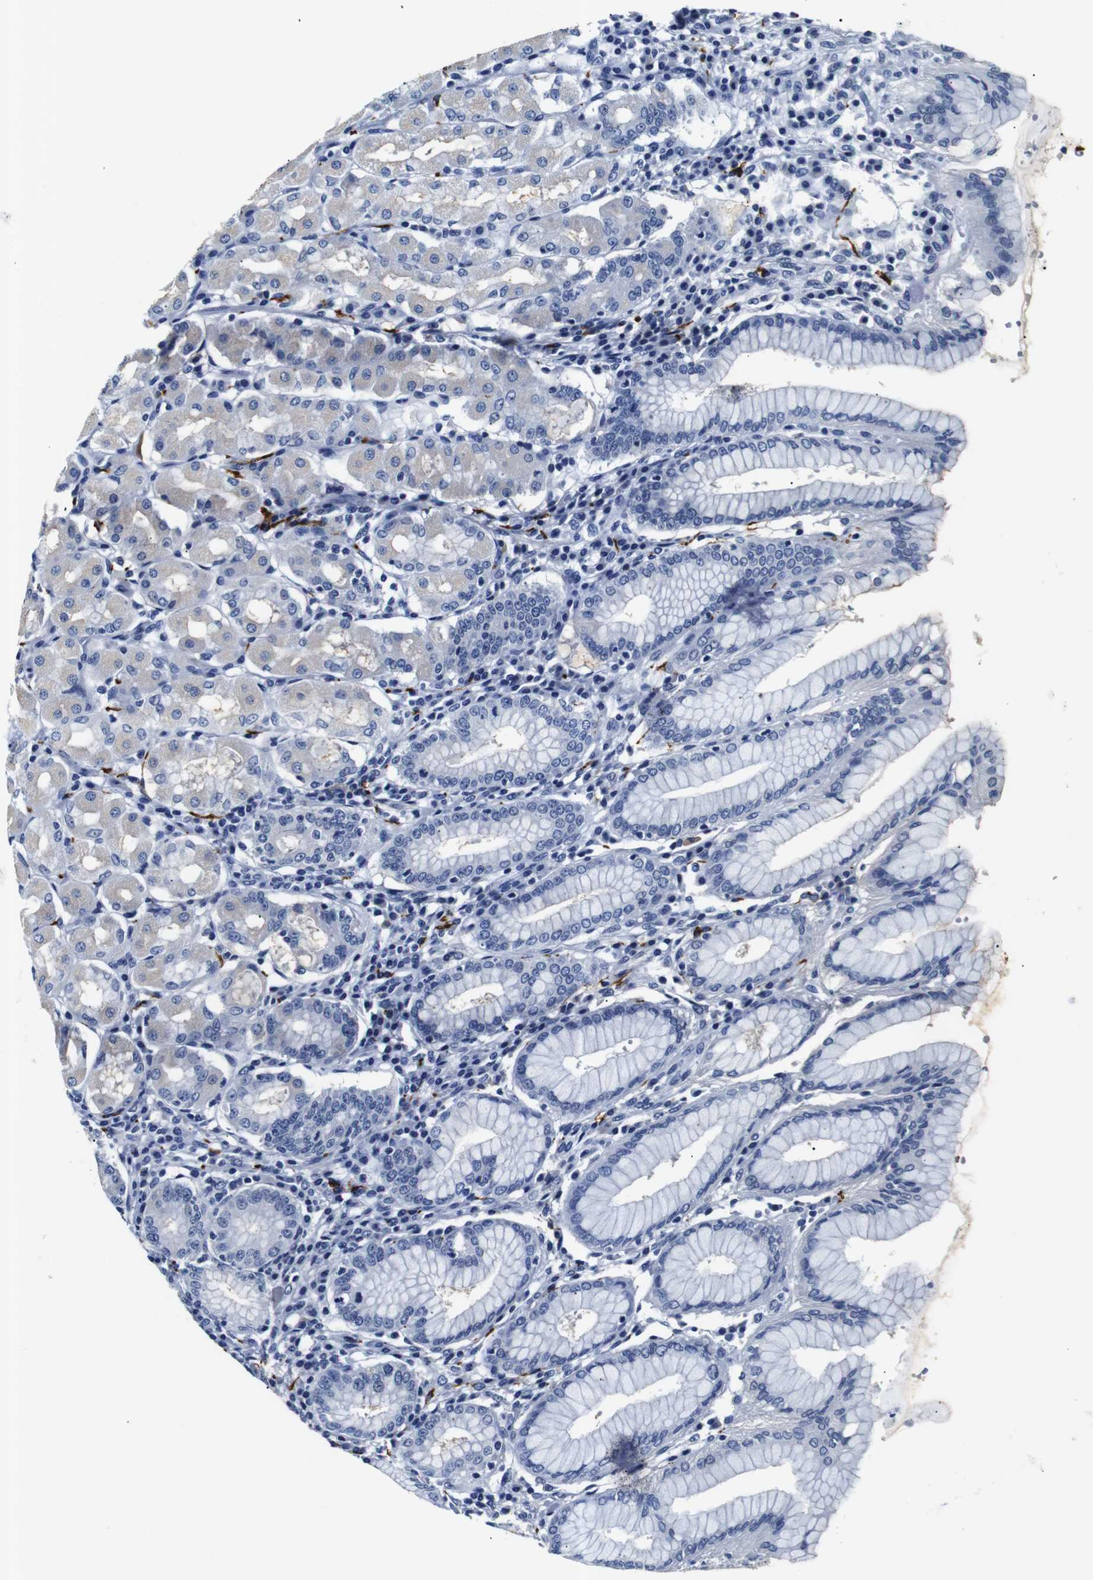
{"staining": {"intensity": "negative", "quantity": "none", "location": "none"}, "tissue": "stomach", "cell_type": "Glandular cells", "image_type": "normal", "snomed": [{"axis": "morphology", "description": "Normal tissue, NOS"}, {"axis": "topography", "description": "Stomach"}, {"axis": "topography", "description": "Stomach, lower"}], "caption": "DAB (3,3'-diaminobenzidine) immunohistochemical staining of benign stomach reveals no significant expression in glandular cells. Nuclei are stained in blue.", "gene": "GAP43", "patient": {"sex": "female", "age": 56}}